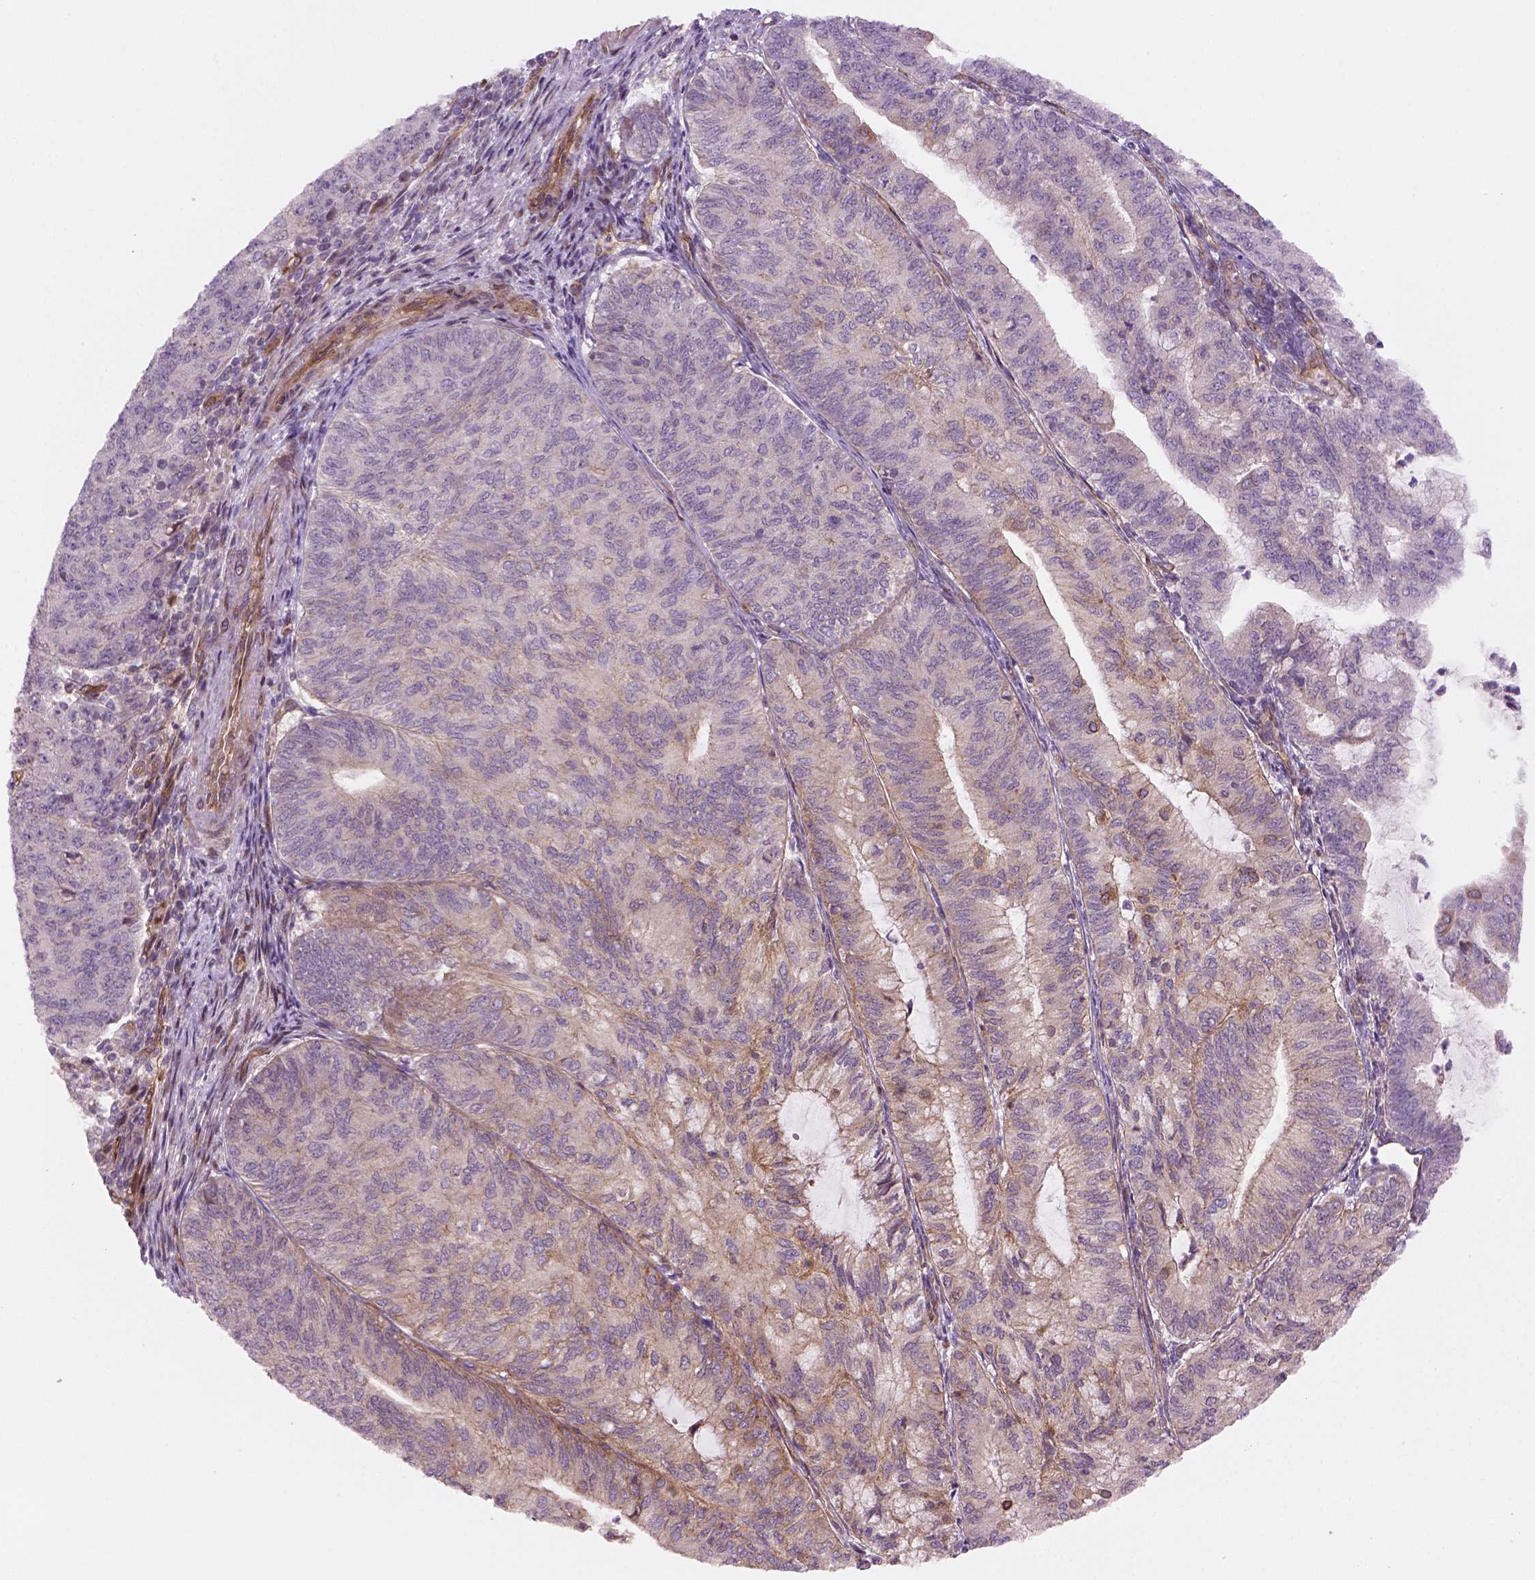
{"staining": {"intensity": "negative", "quantity": "none", "location": "none"}, "tissue": "endometrial cancer", "cell_type": "Tumor cells", "image_type": "cancer", "snomed": [{"axis": "morphology", "description": "Adenocarcinoma, NOS"}, {"axis": "topography", "description": "Endometrium"}], "caption": "Immunohistochemistry (IHC) of human endometrial cancer shows no expression in tumor cells.", "gene": "VSTM5", "patient": {"sex": "female", "age": 82}}